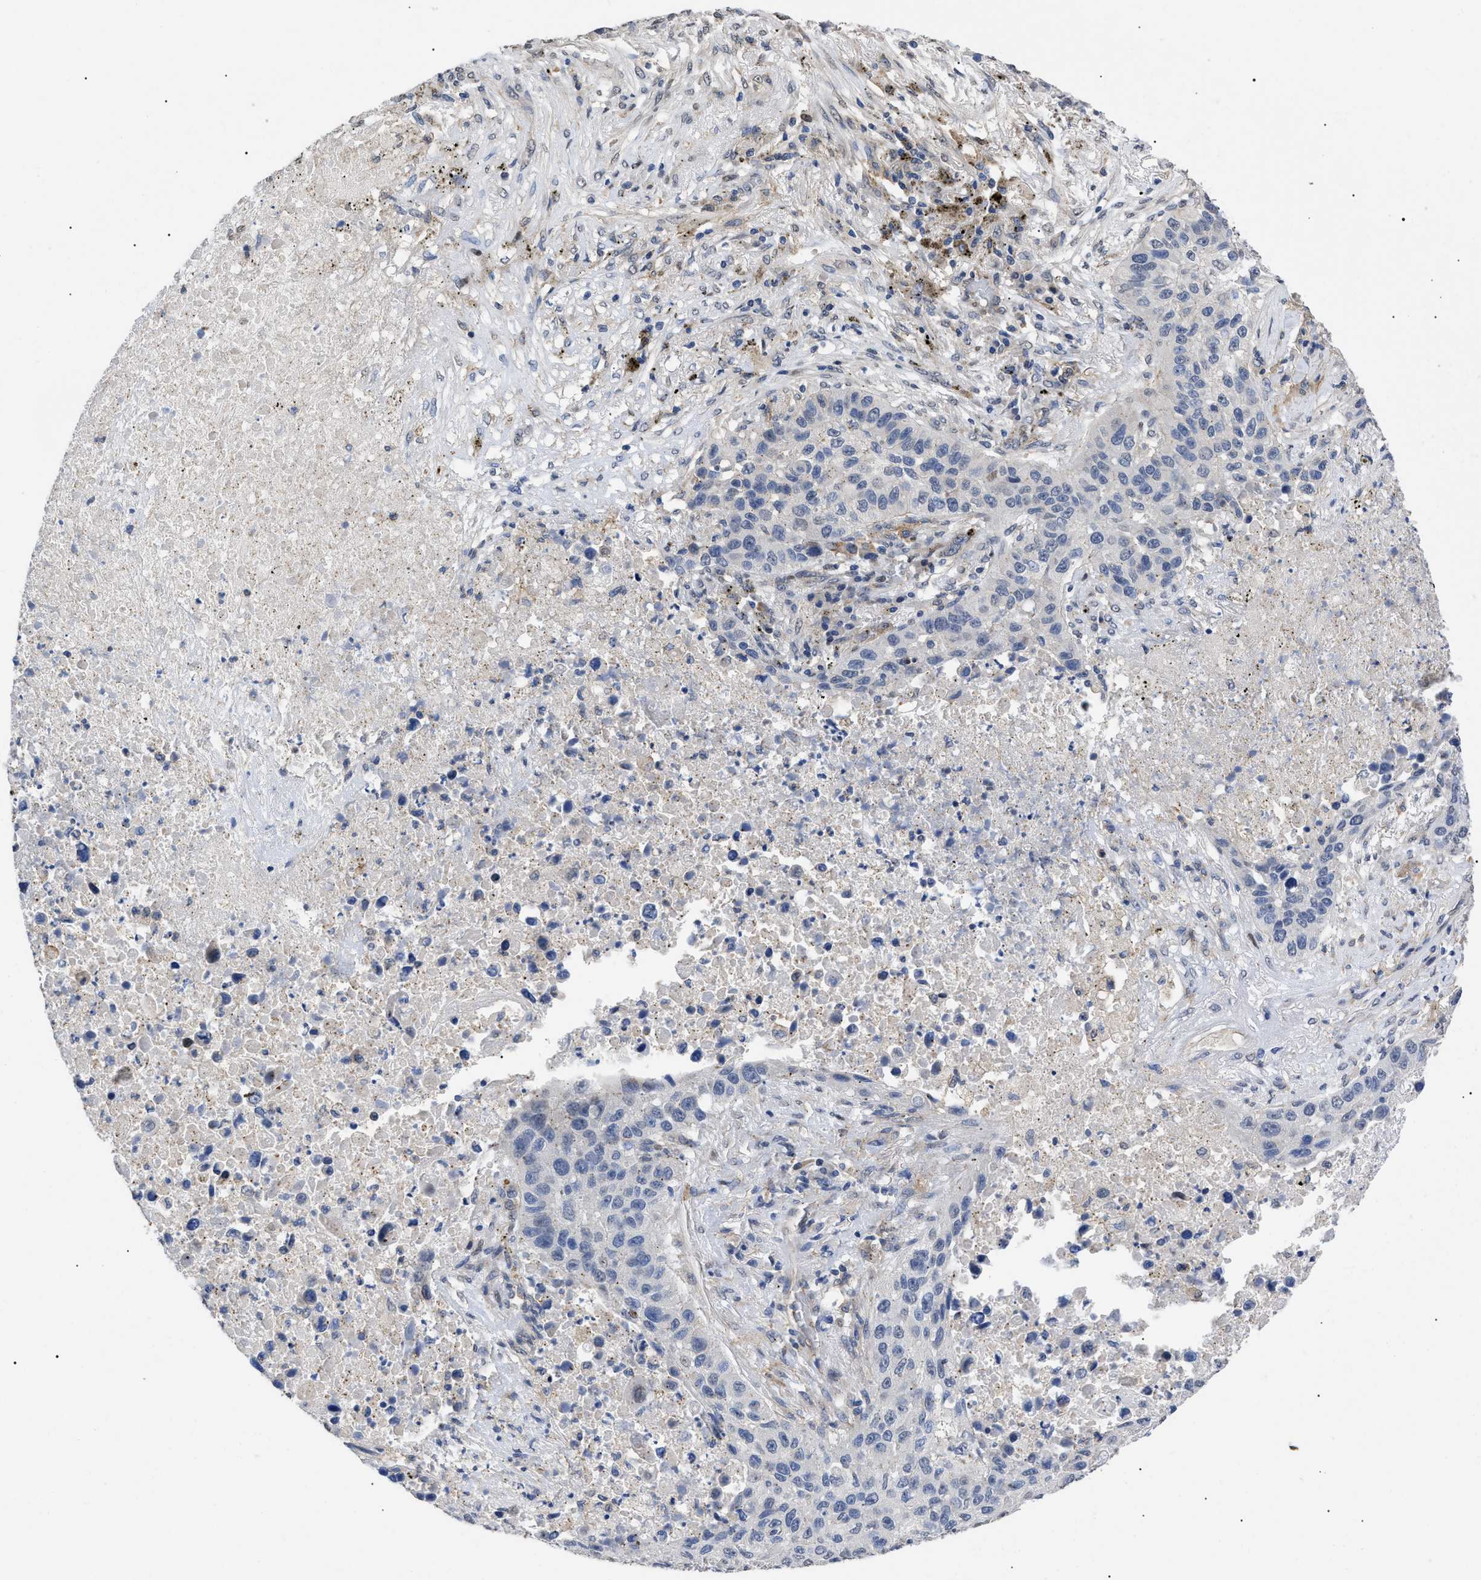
{"staining": {"intensity": "weak", "quantity": "<25%", "location": "nuclear"}, "tissue": "lung cancer", "cell_type": "Tumor cells", "image_type": "cancer", "snomed": [{"axis": "morphology", "description": "Squamous cell carcinoma, NOS"}, {"axis": "topography", "description": "Lung"}], "caption": "A histopathology image of human squamous cell carcinoma (lung) is negative for staining in tumor cells.", "gene": "SFXN5", "patient": {"sex": "male", "age": 57}}